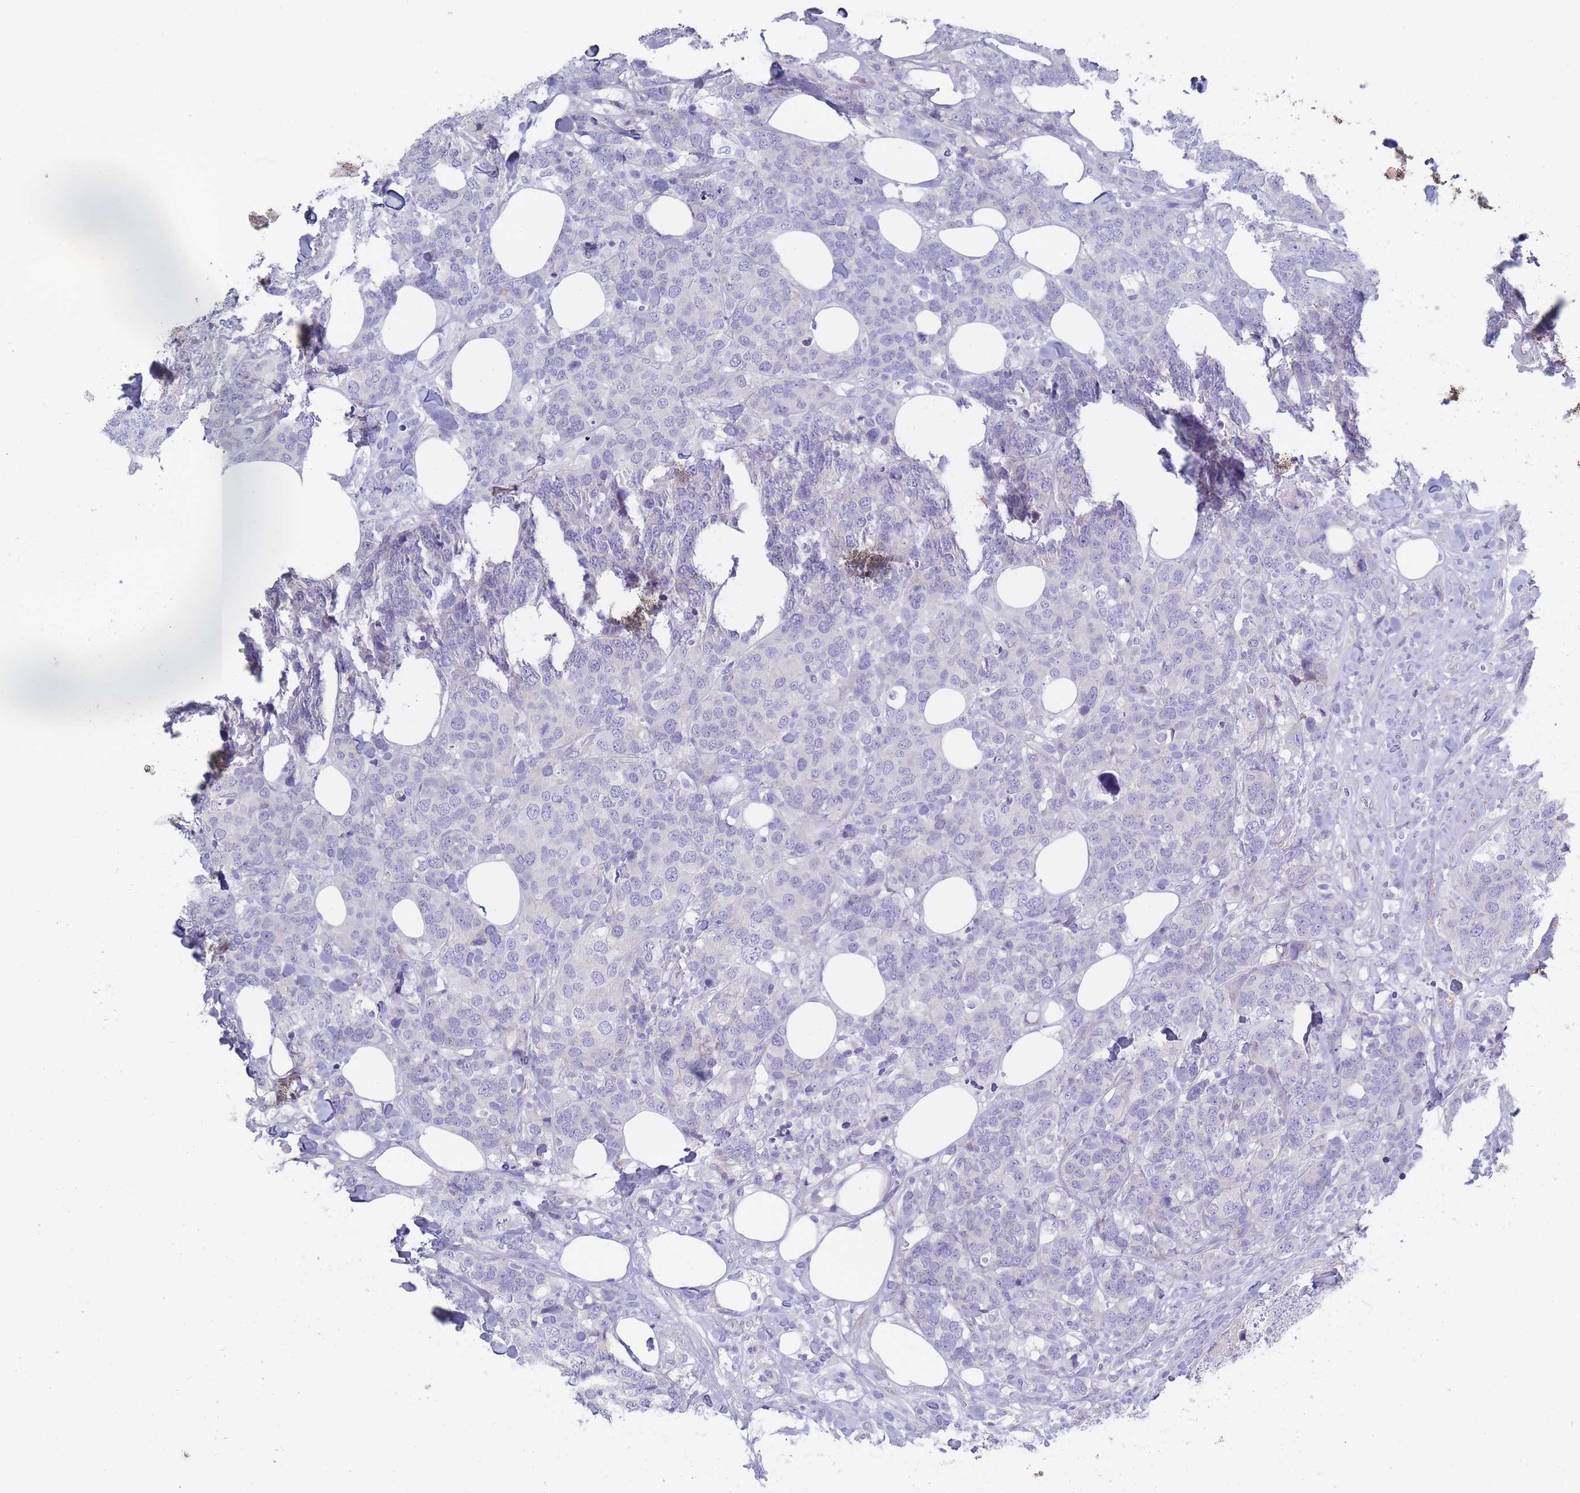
{"staining": {"intensity": "negative", "quantity": "none", "location": "none"}, "tissue": "breast cancer", "cell_type": "Tumor cells", "image_type": "cancer", "snomed": [{"axis": "morphology", "description": "Lobular carcinoma"}, {"axis": "topography", "description": "Breast"}], "caption": "There is no significant positivity in tumor cells of breast cancer.", "gene": "PIGU", "patient": {"sex": "female", "age": 59}}